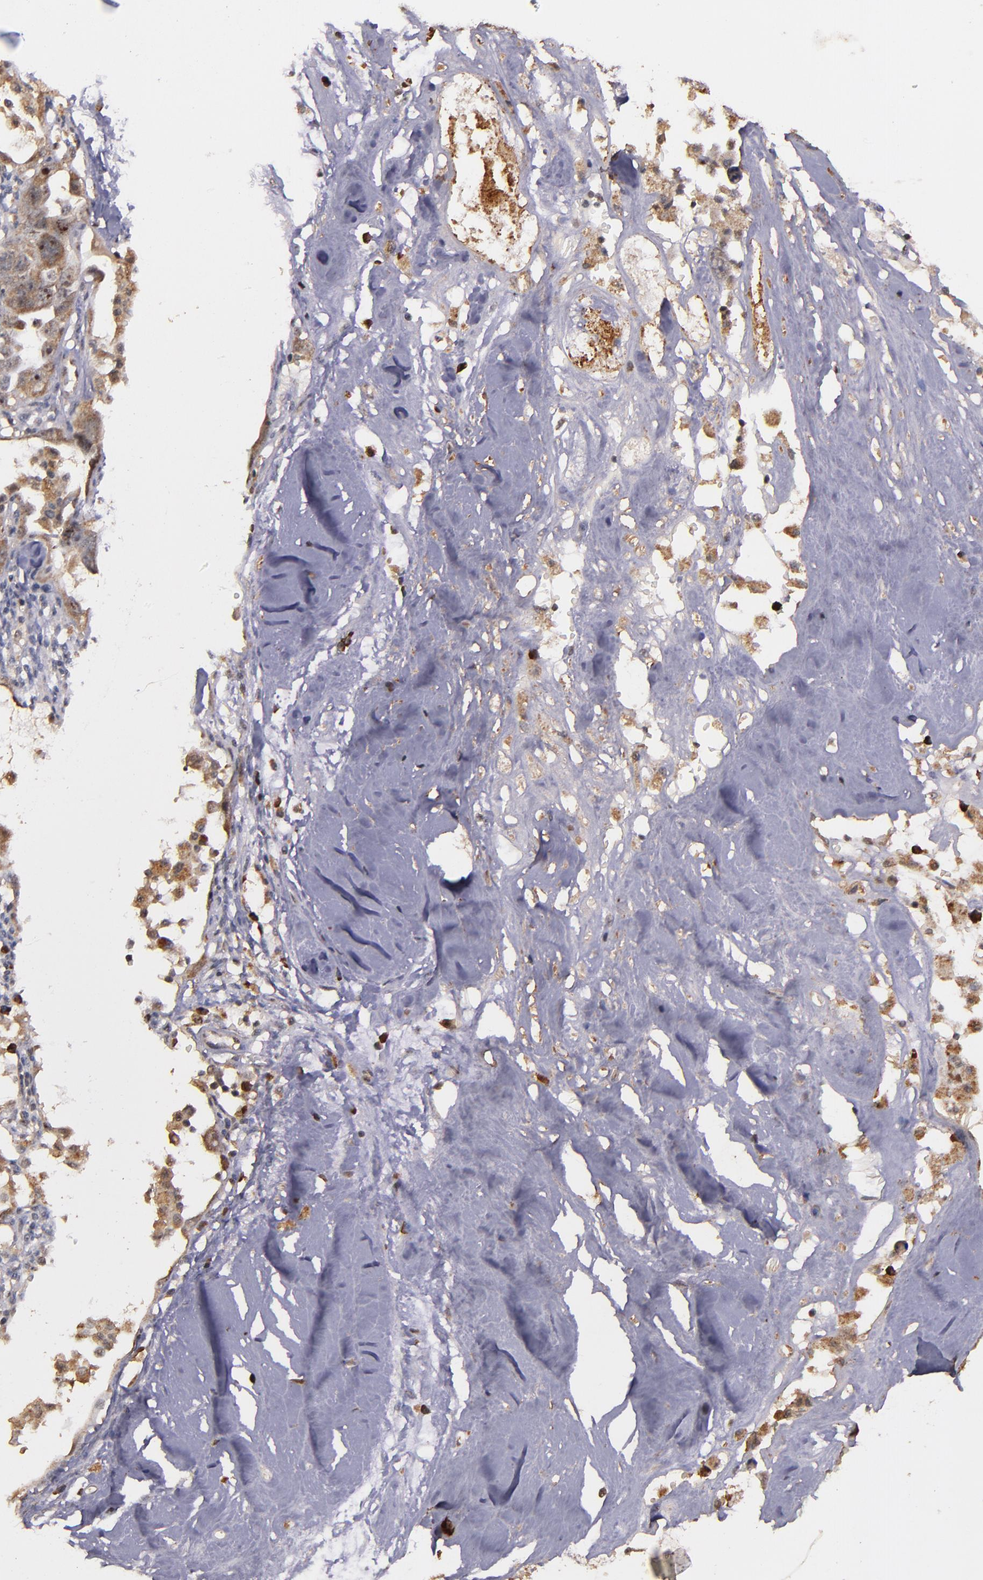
{"staining": {"intensity": "moderate", "quantity": ">75%", "location": "cytoplasmic/membranous"}, "tissue": "ovarian cancer", "cell_type": "Tumor cells", "image_type": "cancer", "snomed": [{"axis": "morphology", "description": "Cystadenocarcinoma, serous, NOS"}, {"axis": "topography", "description": "Ovary"}], "caption": "IHC of human serous cystadenocarcinoma (ovarian) exhibits medium levels of moderate cytoplasmic/membranous staining in about >75% of tumor cells.", "gene": "RIOK3", "patient": {"sex": "female", "age": 66}}